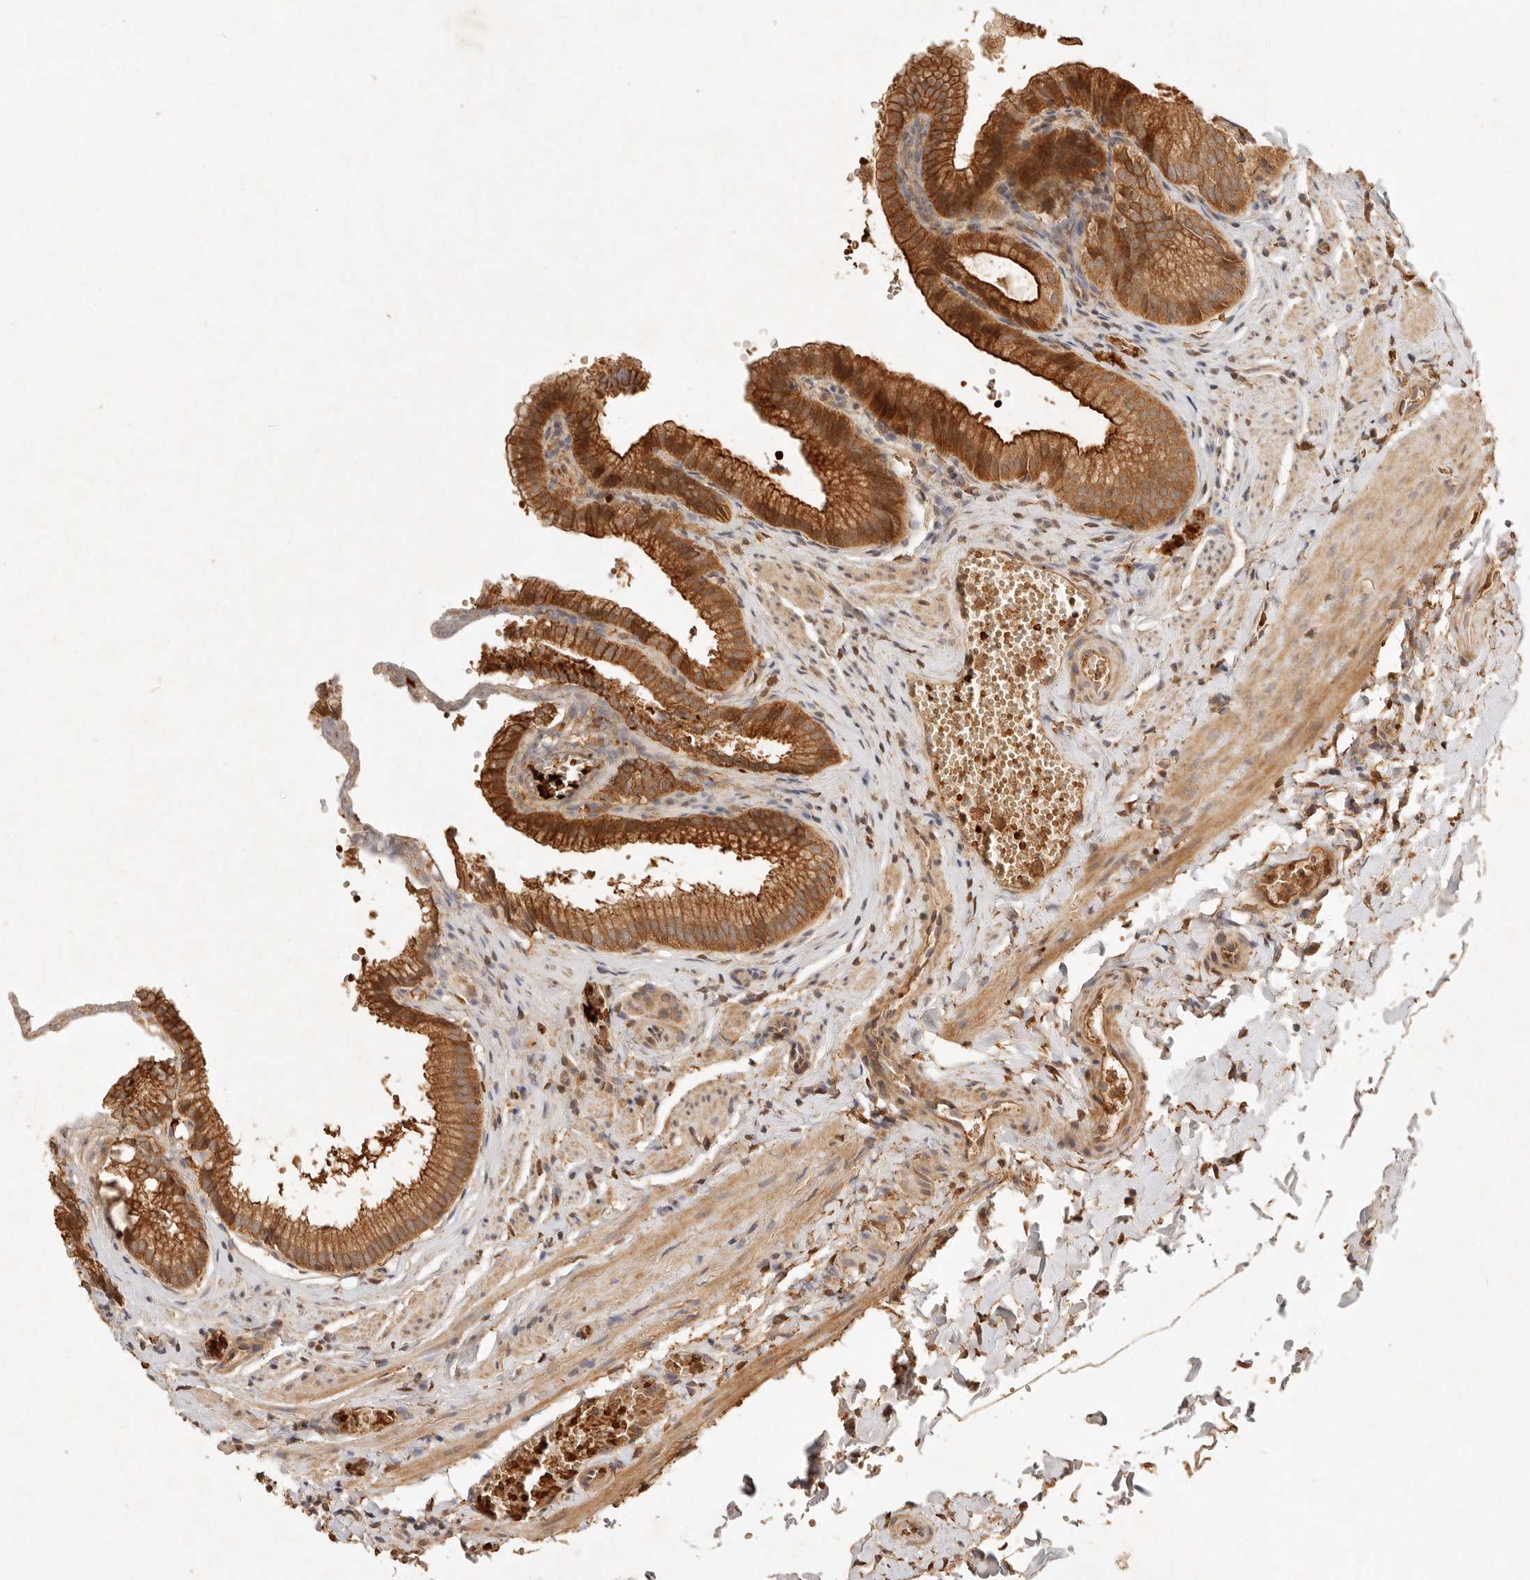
{"staining": {"intensity": "strong", "quantity": ">75%", "location": "cytoplasmic/membranous"}, "tissue": "gallbladder", "cell_type": "Glandular cells", "image_type": "normal", "snomed": [{"axis": "morphology", "description": "Normal tissue, NOS"}, {"axis": "topography", "description": "Gallbladder"}], "caption": "A micrograph of human gallbladder stained for a protein reveals strong cytoplasmic/membranous brown staining in glandular cells.", "gene": "FREM2", "patient": {"sex": "male", "age": 38}}